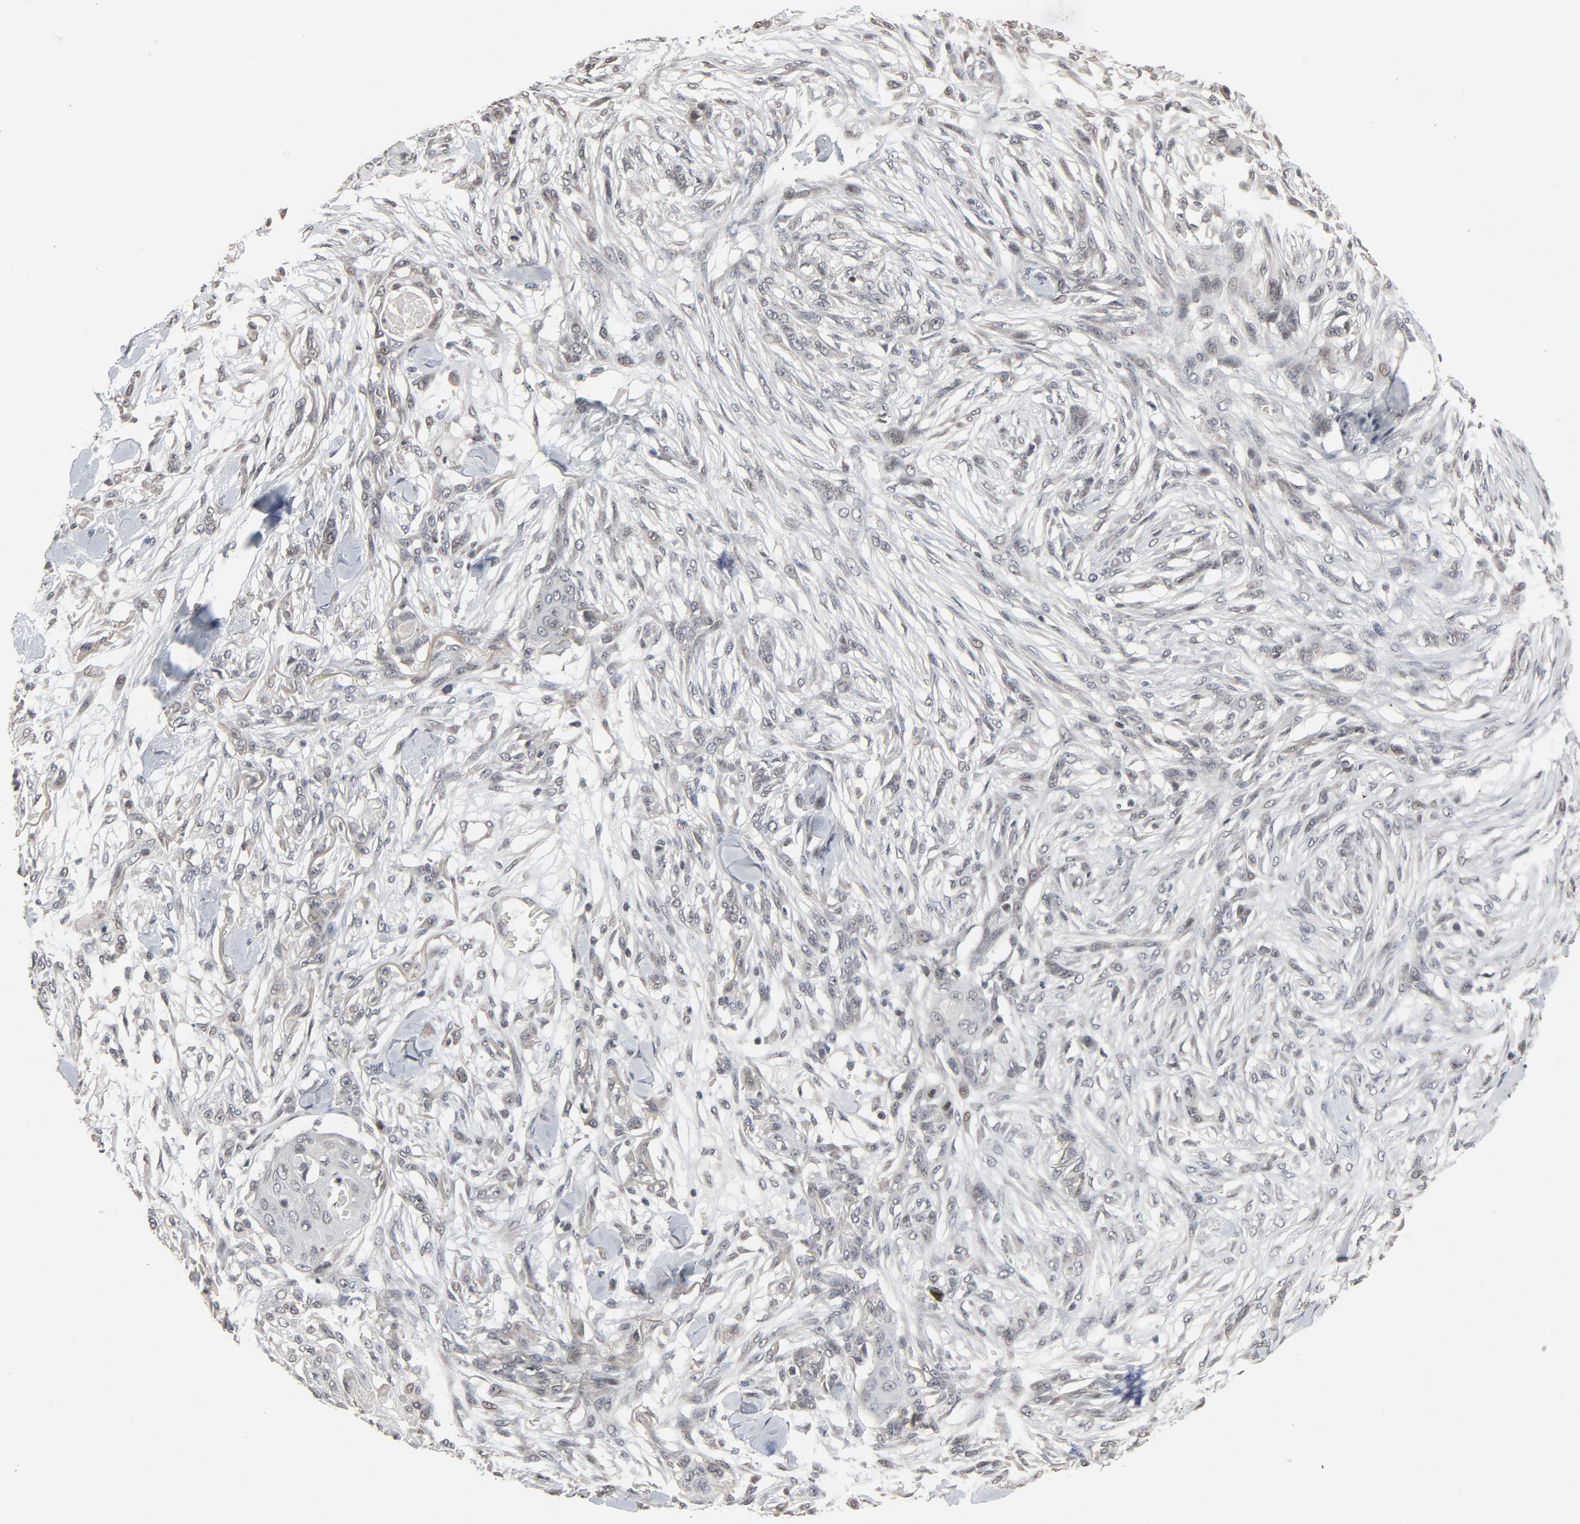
{"staining": {"intensity": "weak", "quantity": "<25%", "location": "nuclear"}, "tissue": "skin cancer", "cell_type": "Tumor cells", "image_type": "cancer", "snomed": [{"axis": "morphology", "description": "Normal tissue, NOS"}, {"axis": "morphology", "description": "Squamous cell carcinoma, NOS"}, {"axis": "topography", "description": "Skin"}], "caption": "Immunohistochemical staining of human skin cancer (squamous cell carcinoma) displays no significant positivity in tumor cells.", "gene": "POM121", "patient": {"sex": "female", "age": 59}}